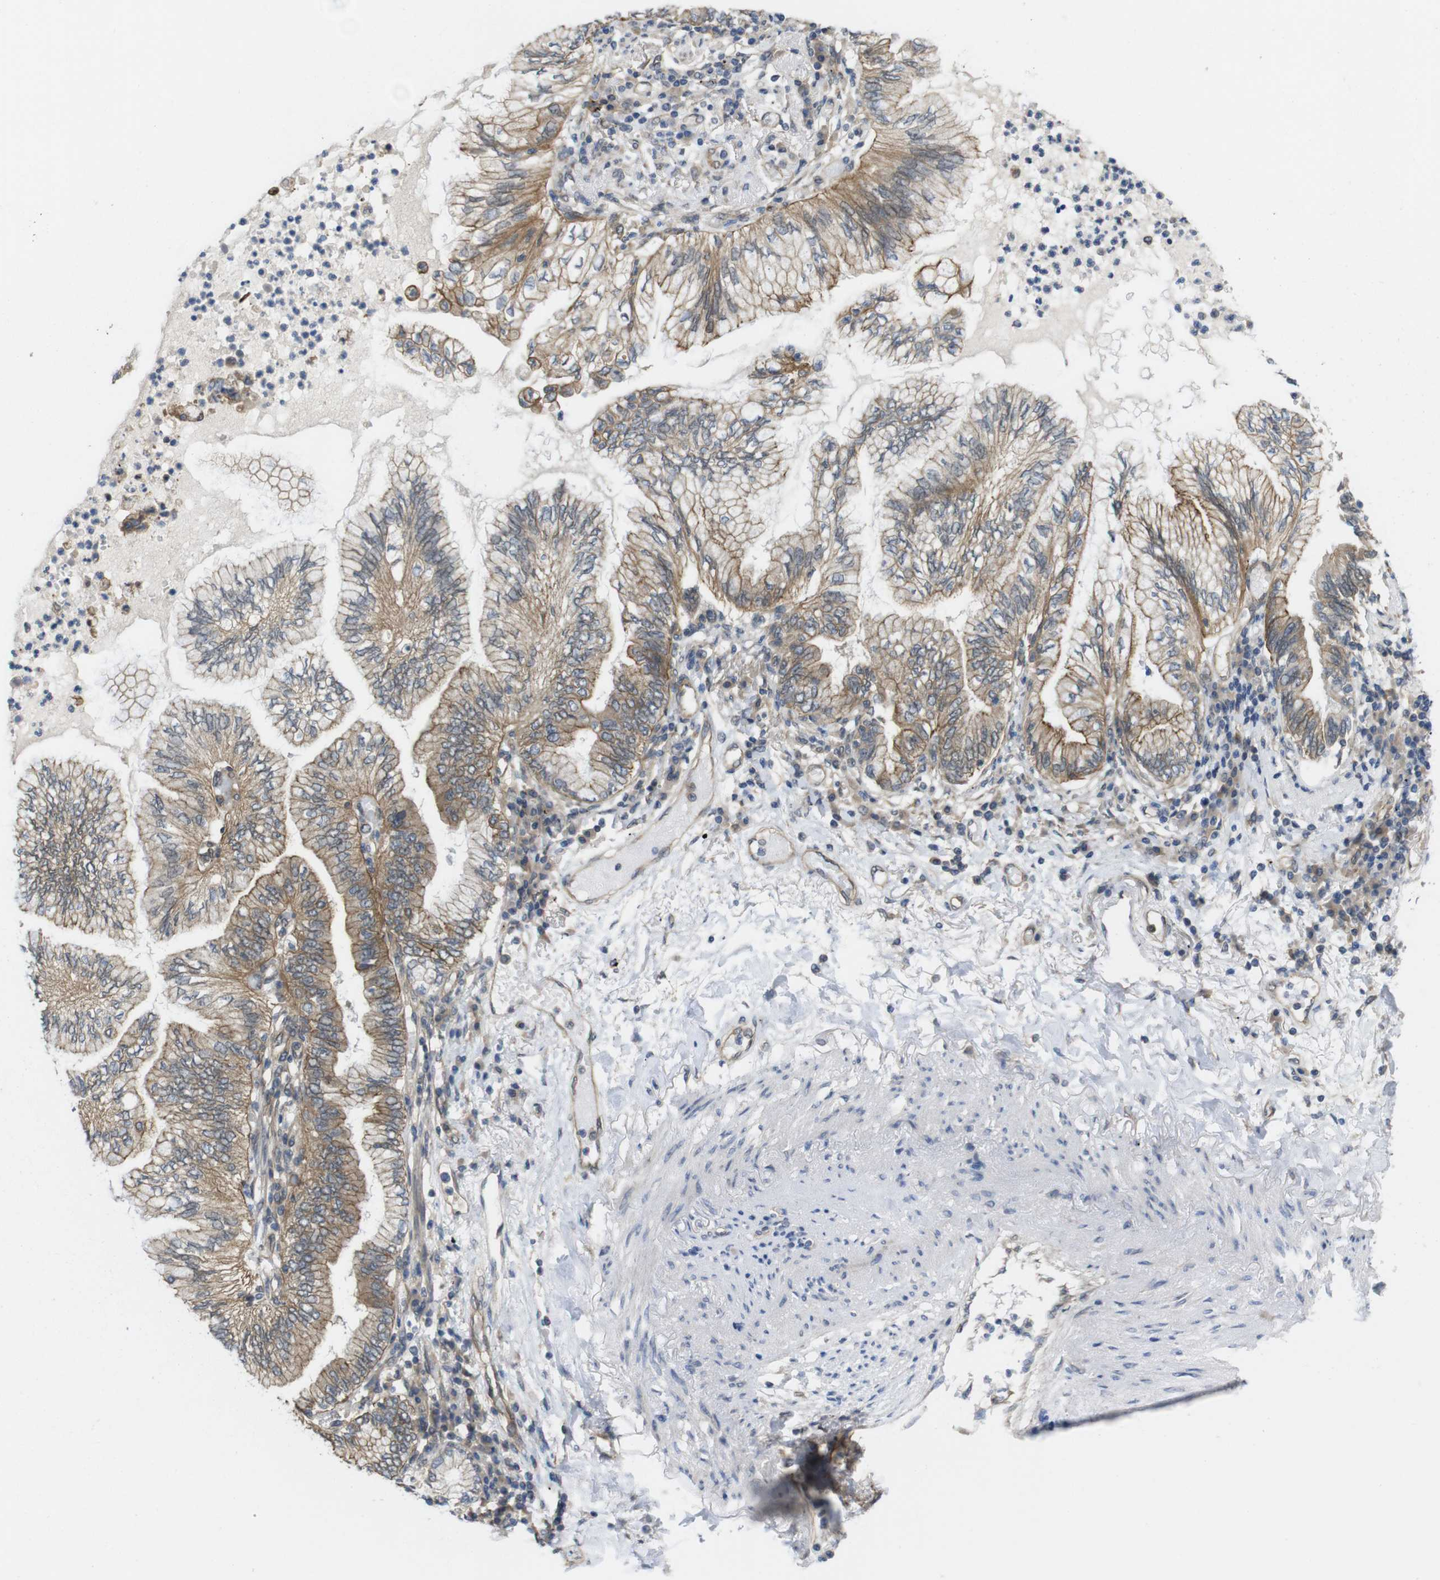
{"staining": {"intensity": "moderate", "quantity": ">75%", "location": "cytoplasmic/membranous"}, "tissue": "lung cancer", "cell_type": "Tumor cells", "image_type": "cancer", "snomed": [{"axis": "morphology", "description": "Normal tissue, NOS"}, {"axis": "morphology", "description": "Adenocarcinoma, NOS"}, {"axis": "topography", "description": "Bronchus"}, {"axis": "topography", "description": "Lung"}], "caption": "About >75% of tumor cells in adenocarcinoma (lung) exhibit moderate cytoplasmic/membranous protein expression as visualized by brown immunohistochemical staining.", "gene": "ZDHHC5", "patient": {"sex": "female", "age": 70}}